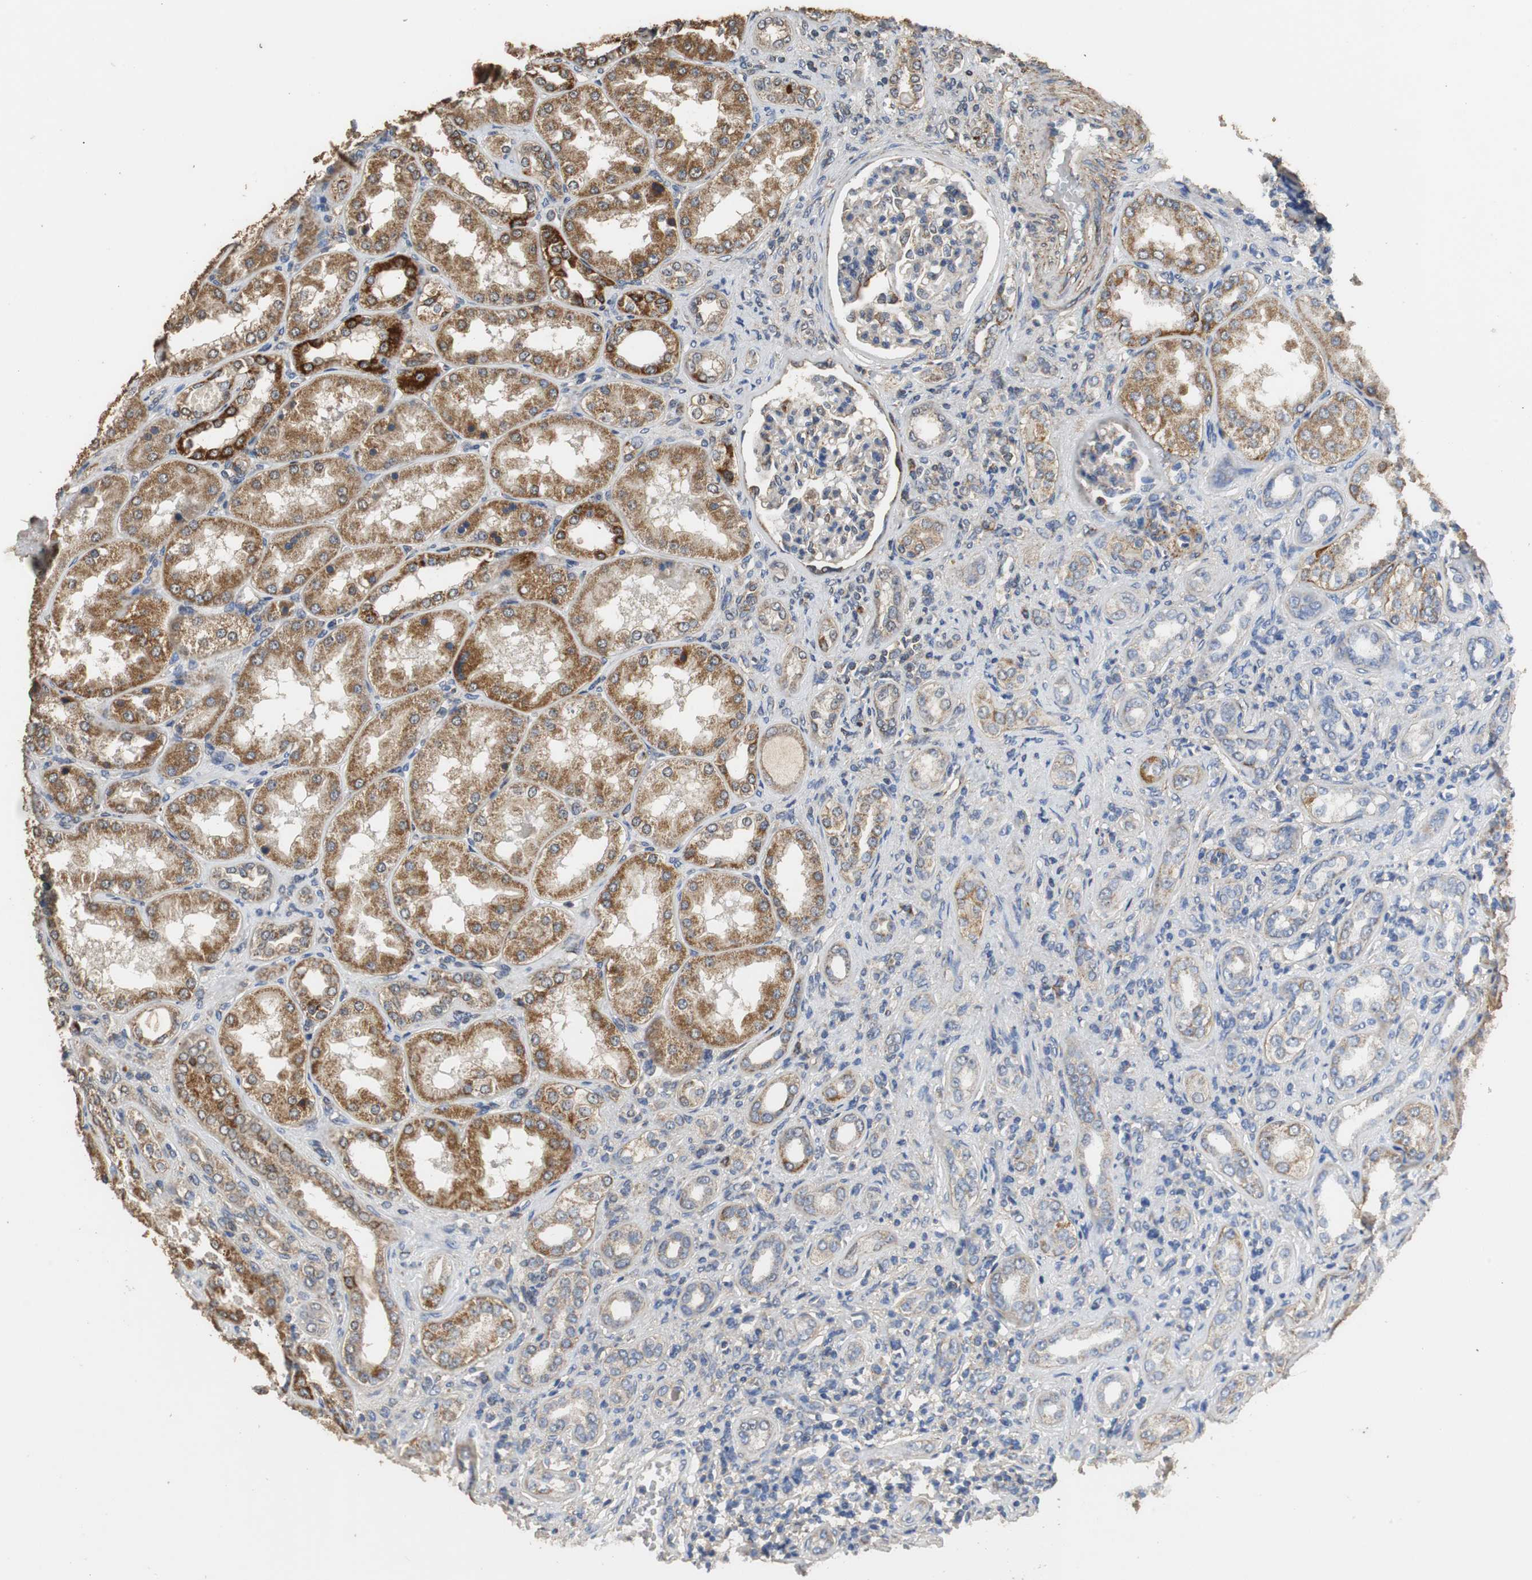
{"staining": {"intensity": "weak", "quantity": "<25%", "location": "cytoplasmic/membranous"}, "tissue": "kidney", "cell_type": "Cells in glomeruli", "image_type": "normal", "snomed": [{"axis": "morphology", "description": "Normal tissue, NOS"}, {"axis": "topography", "description": "Kidney"}], "caption": "An IHC micrograph of benign kidney is shown. There is no staining in cells in glomeruli of kidney.", "gene": "NNT", "patient": {"sex": "female", "age": 56}}